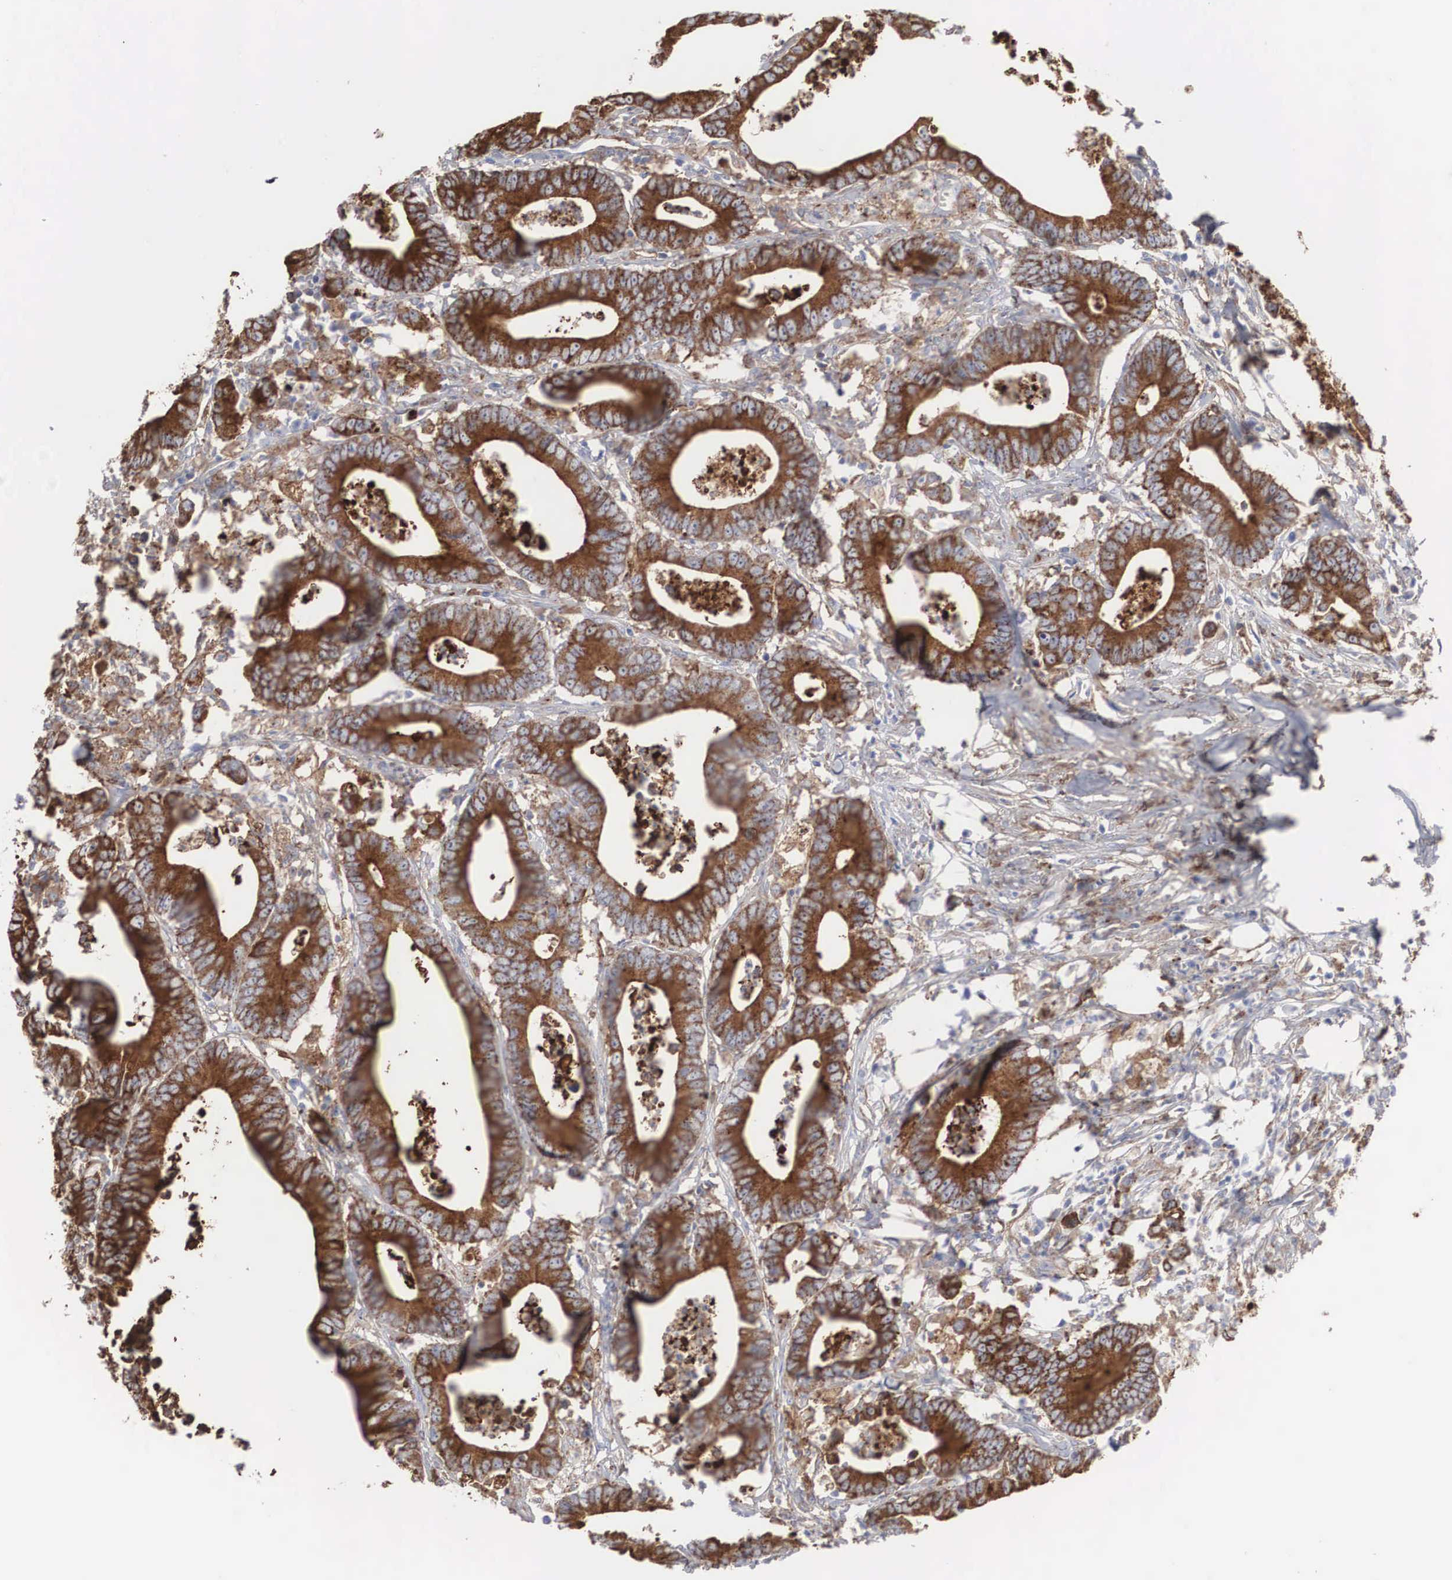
{"staining": {"intensity": "strong", "quantity": ">75%", "location": "cytoplasmic/membranous"}, "tissue": "colorectal cancer", "cell_type": "Tumor cells", "image_type": "cancer", "snomed": [{"axis": "morphology", "description": "Adenocarcinoma, NOS"}, {"axis": "topography", "description": "Colon"}], "caption": "Protein analysis of colorectal cancer tissue displays strong cytoplasmic/membranous staining in approximately >75% of tumor cells.", "gene": "LGALS3BP", "patient": {"sex": "male", "age": 55}}